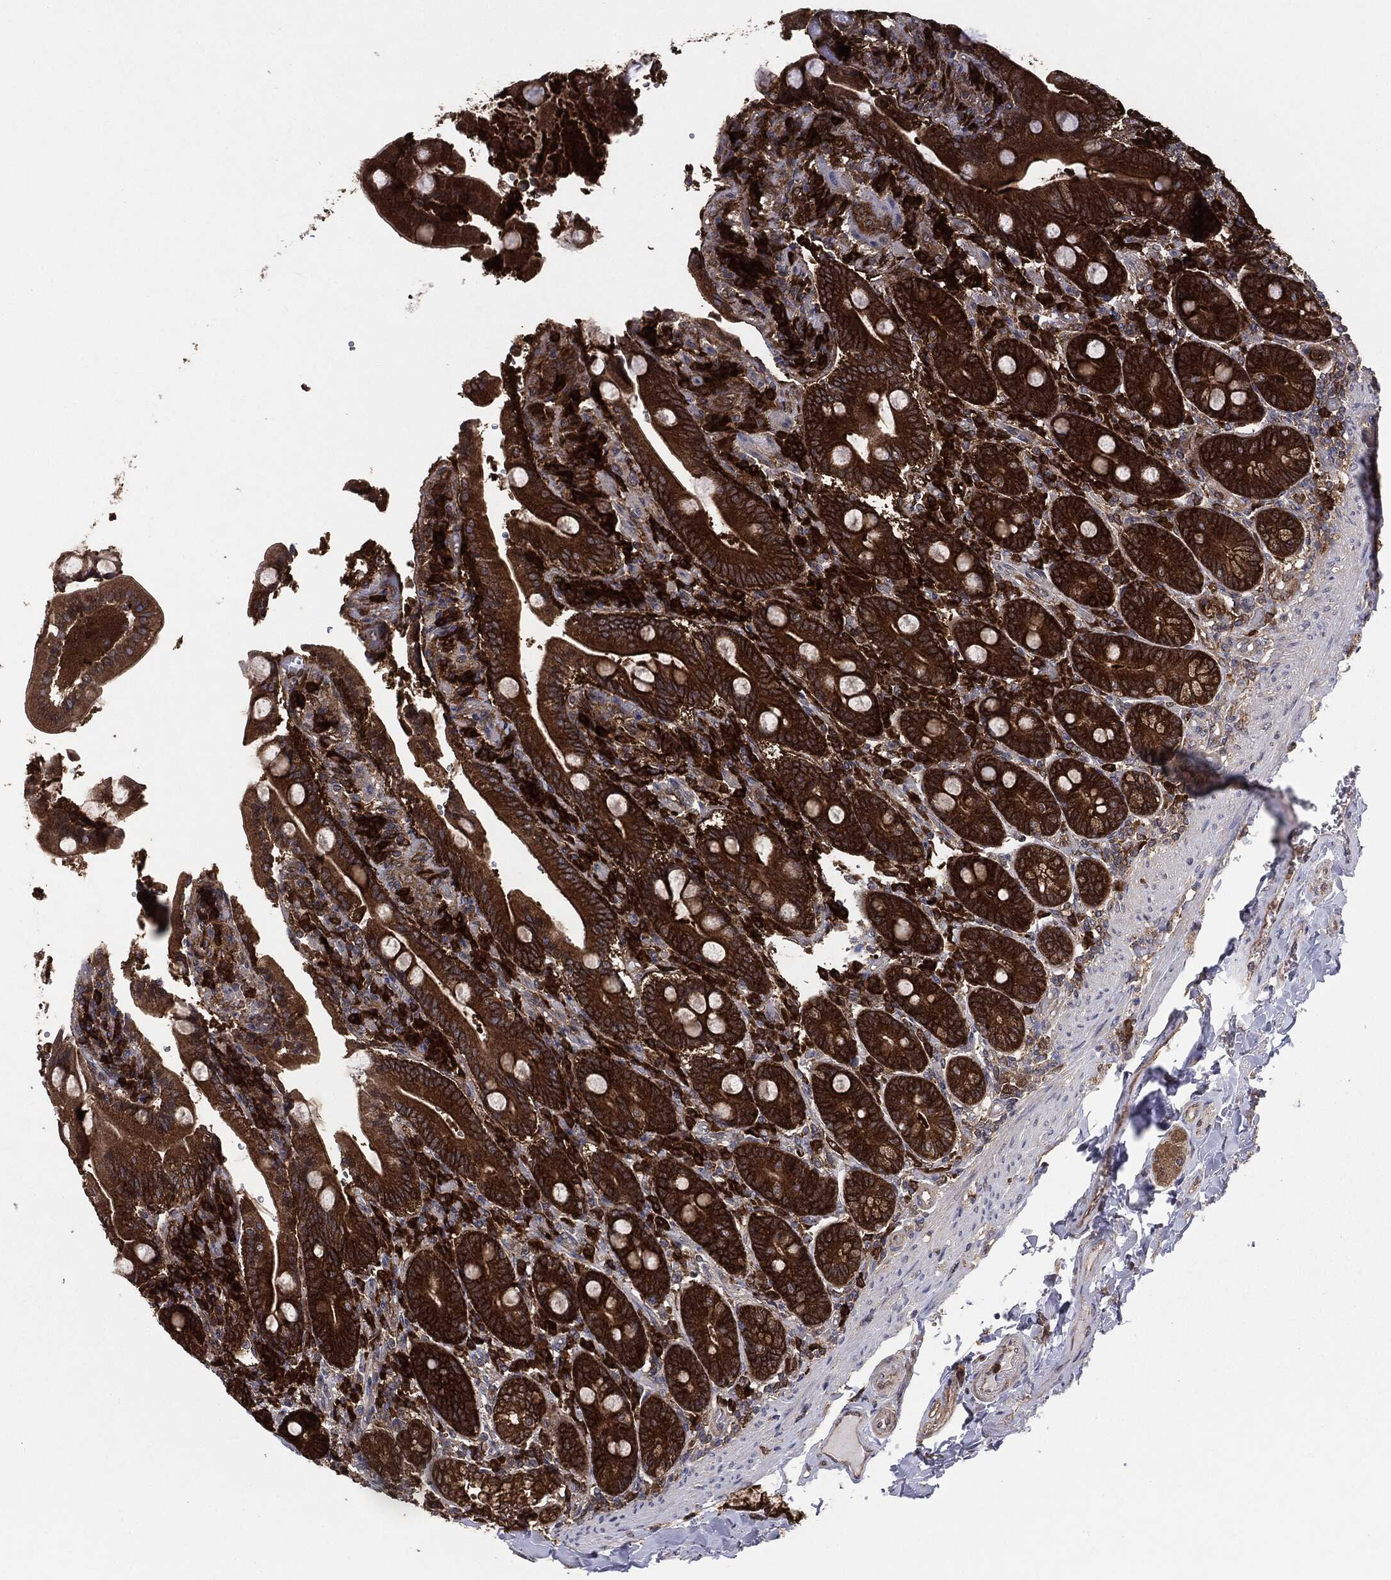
{"staining": {"intensity": "strong", "quantity": ">75%", "location": "cytoplasmic/membranous"}, "tissue": "duodenum", "cell_type": "Glandular cells", "image_type": "normal", "snomed": [{"axis": "morphology", "description": "Normal tissue, NOS"}, {"axis": "topography", "description": "Duodenum"}], "caption": "Protein expression analysis of unremarkable duodenum displays strong cytoplasmic/membranous staining in about >75% of glandular cells.", "gene": "NME1", "patient": {"sex": "female", "age": 62}}